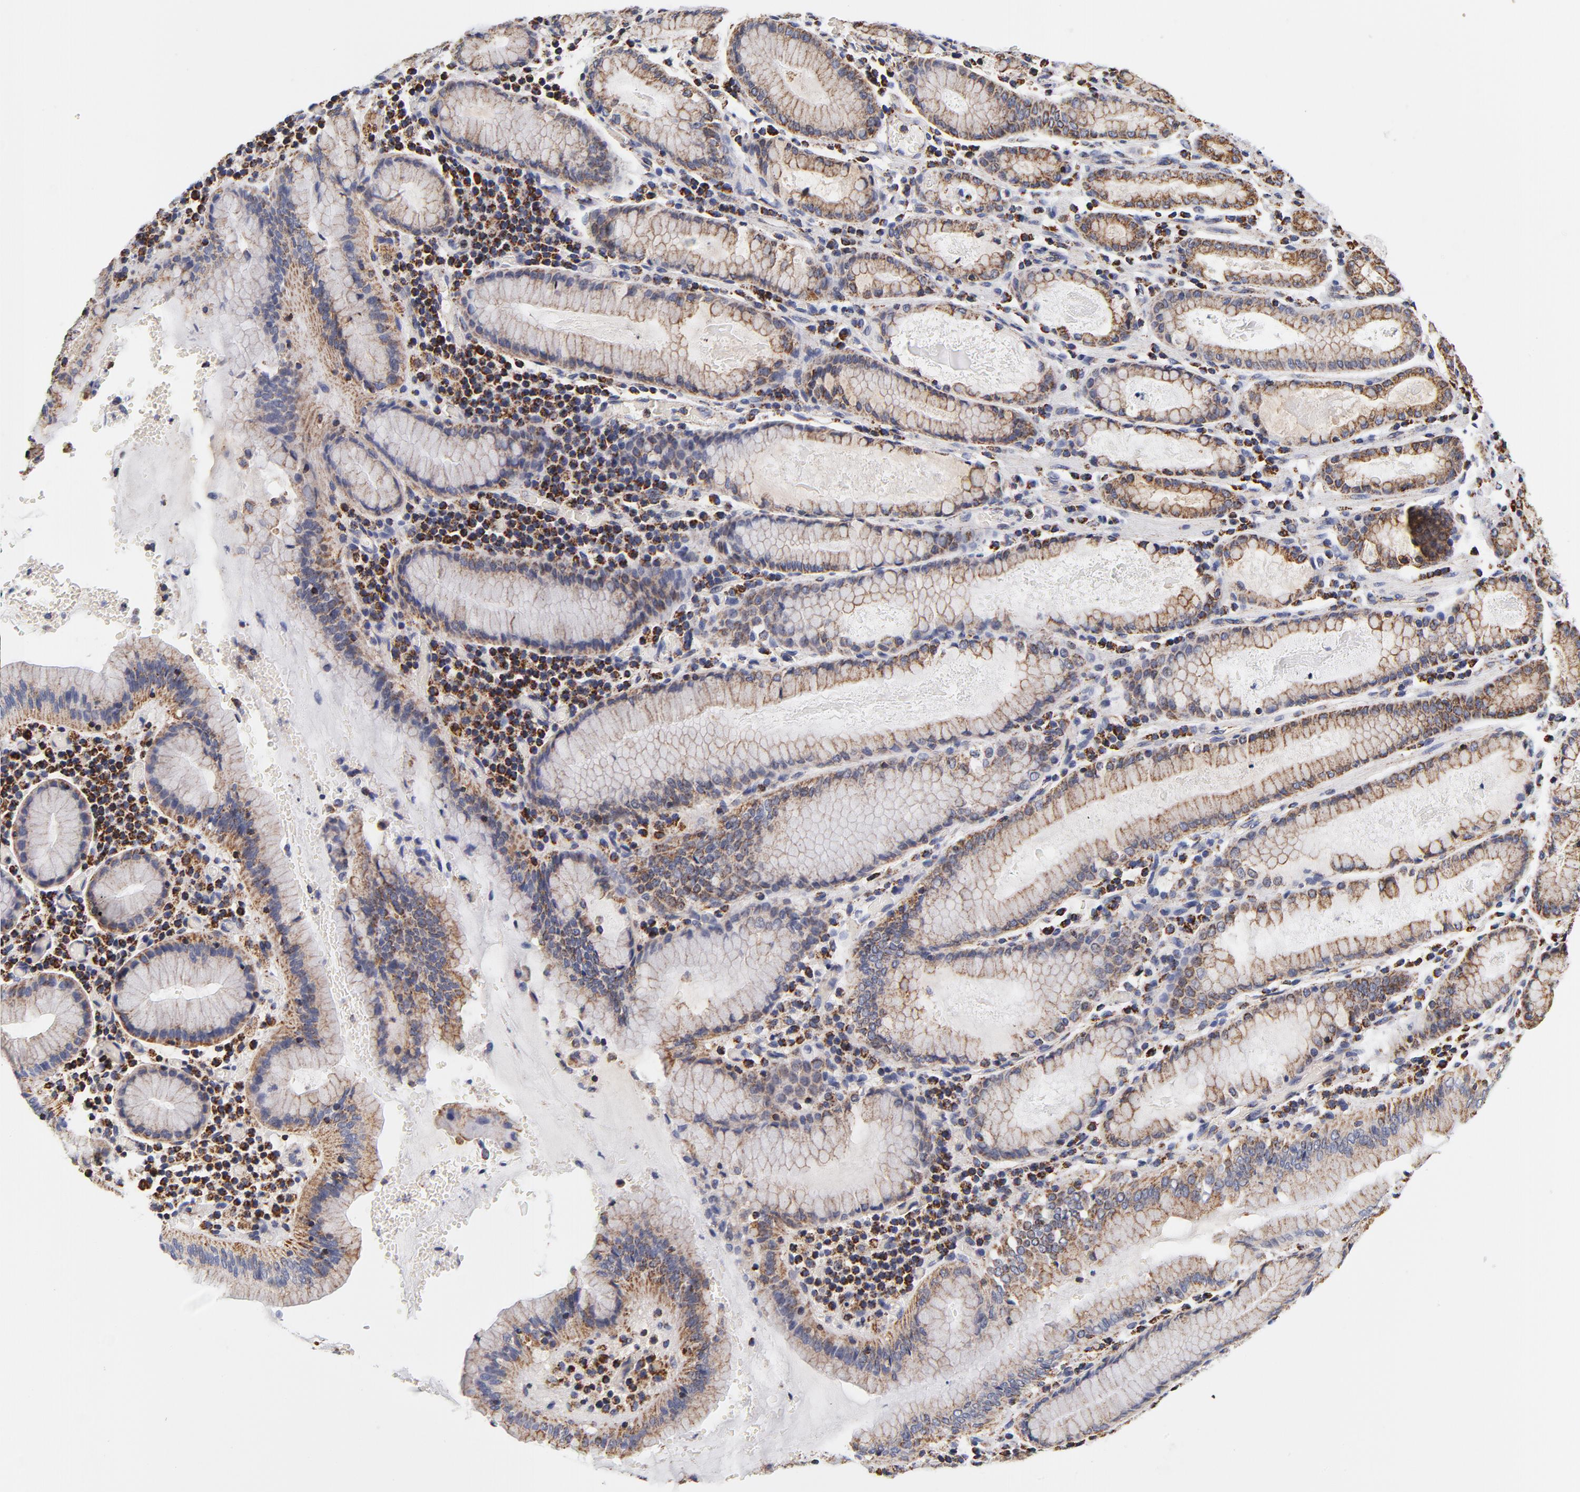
{"staining": {"intensity": "moderate", "quantity": ">75%", "location": "cytoplasmic/membranous"}, "tissue": "stomach cancer", "cell_type": "Tumor cells", "image_type": "cancer", "snomed": [{"axis": "morphology", "description": "Adenocarcinoma, NOS"}, {"axis": "topography", "description": "Stomach, lower"}], "caption": "Stomach adenocarcinoma stained for a protein (brown) exhibits moderate cytoplasmic/membranous positive positivity in approximately >75% of tumor cells.", "gene": "ECHS1", "patient": {"sex": "male", "age": 88}}